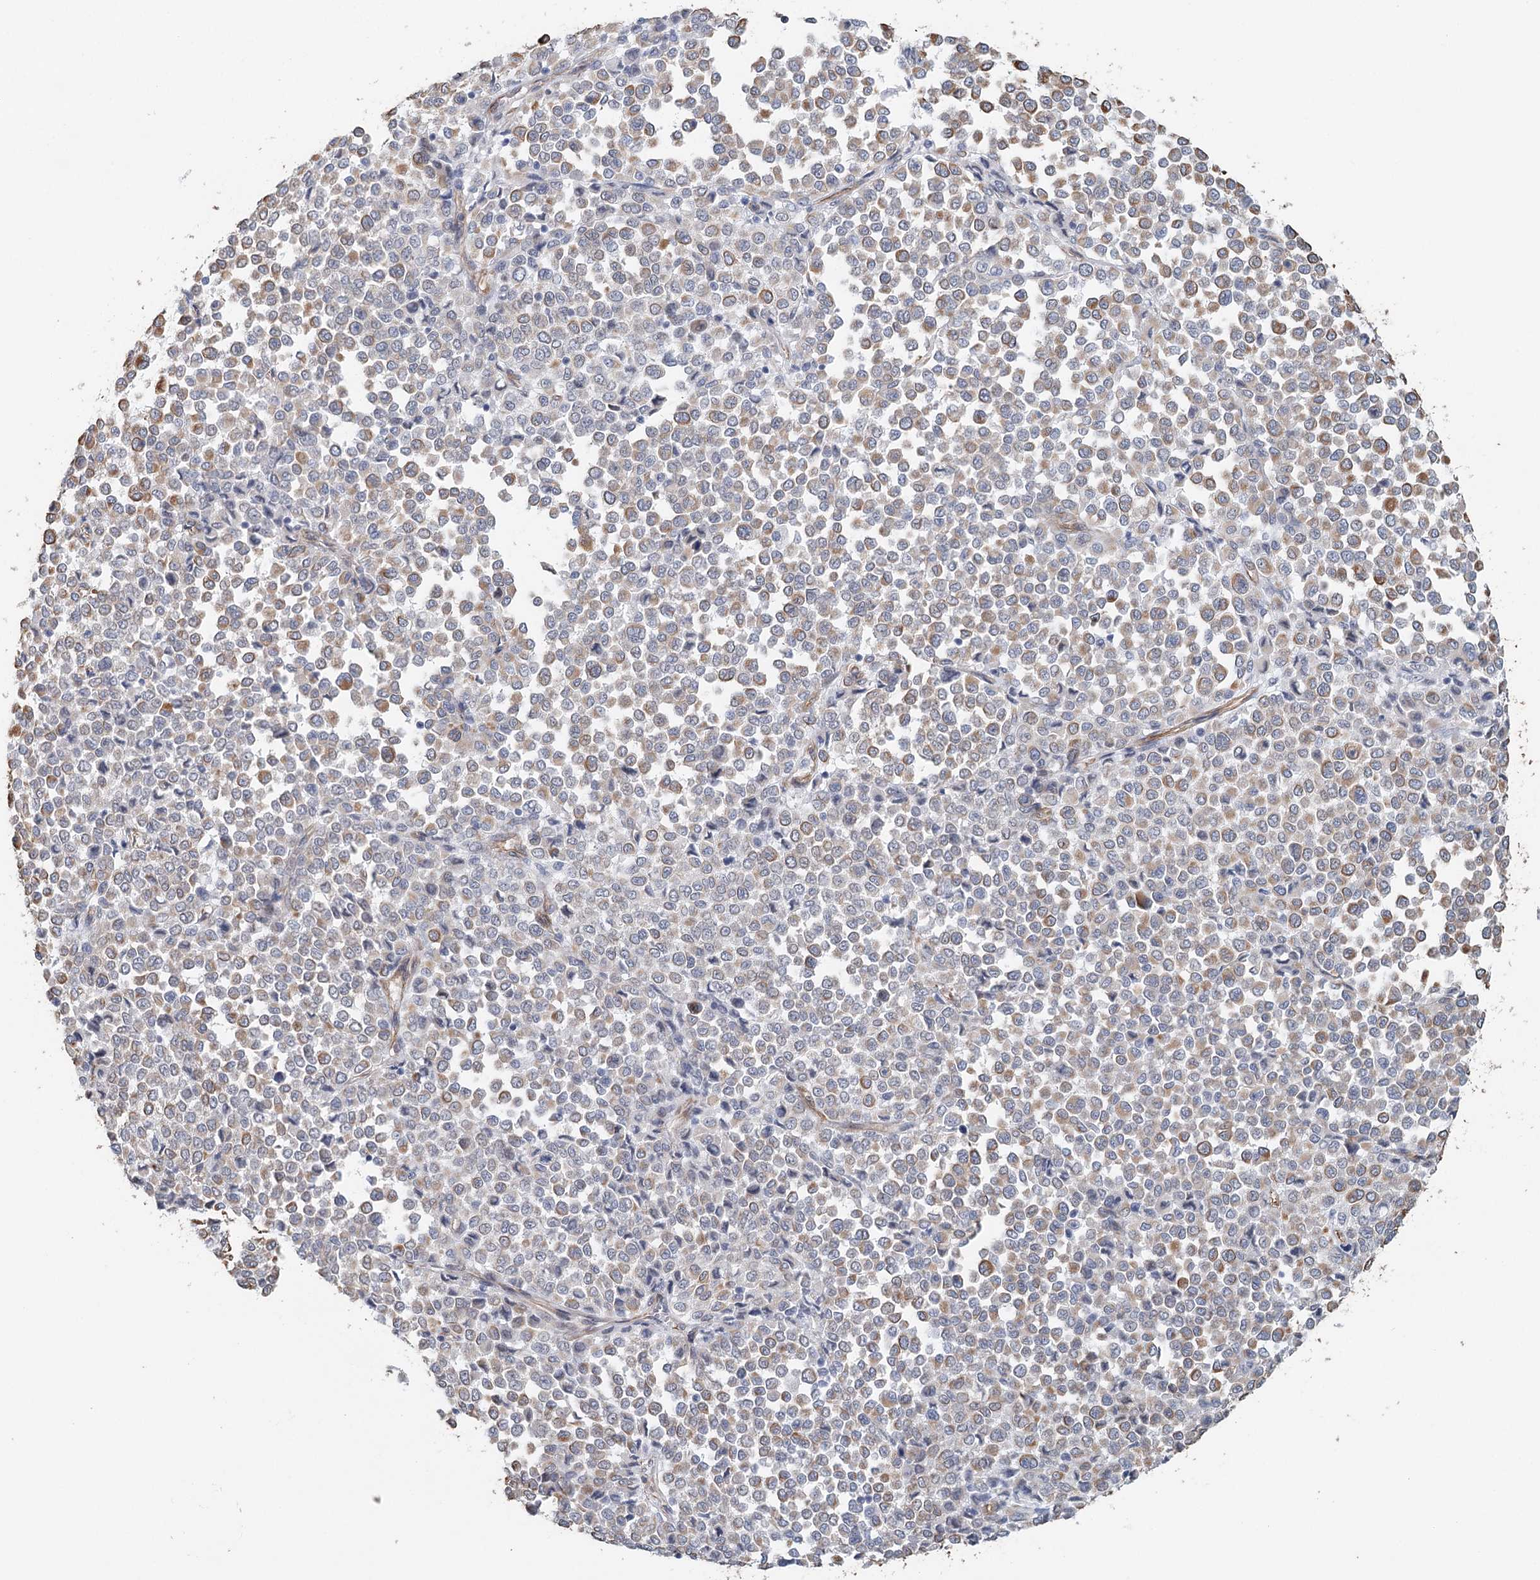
{"staining": {"intensity": "moderate", "quantity": "<25%", "location": "cytoplasmic/membranous"}, "tissue": "melanoma", "cell_type": "Tumor cells", "image_type": "cancer", "snomed": [{"axis": "morphology", "description": "Malignant melanoma, Metastatic site"}, {"axis": "topography", "description": "Pancreas"}], "caption": "The micrograph shows staining of melanoma, revealing moderate cytoplasmic/membranous protein expression (brown color) within tumor cells.", "gene": "SYNPO", "patient": {"sex": "female", "age": 30}}